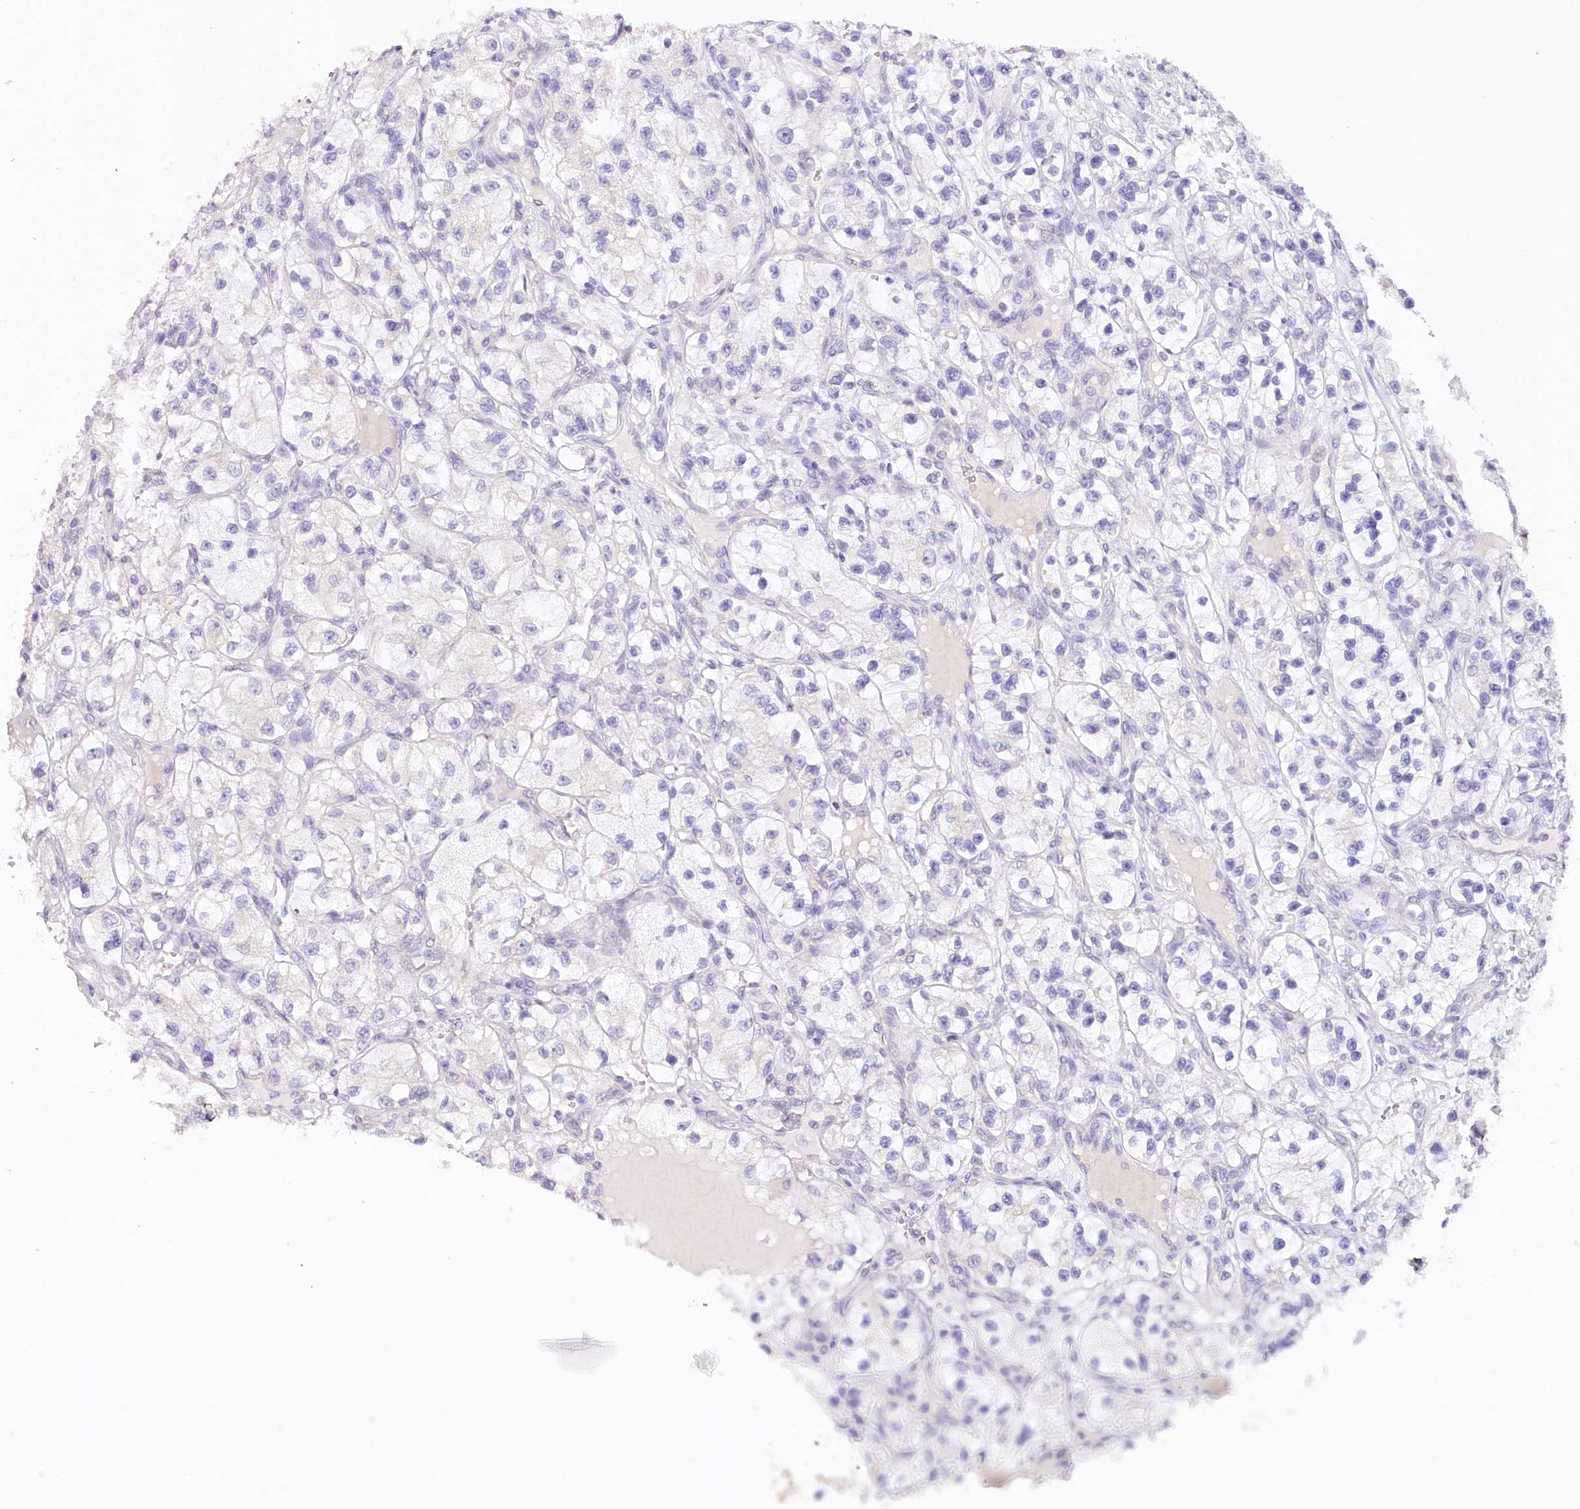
{"staining": {"intensity": "negative", "quantity": "none", "location": "none"}, "tissue": "renal cancer", "cell_type": "Tumor cells", "image_type": "cancer", "snomed": [{"axis": "morphology", "description": "Adenocarcinoma, NOS"}, {"axis": "topography", "description": "Kidney"}], "caption": "The image reveals no significant positivity in tumor cells of renal cancer.", "gene": "TP53", "patient": {"sex": "female", "age": 57}}